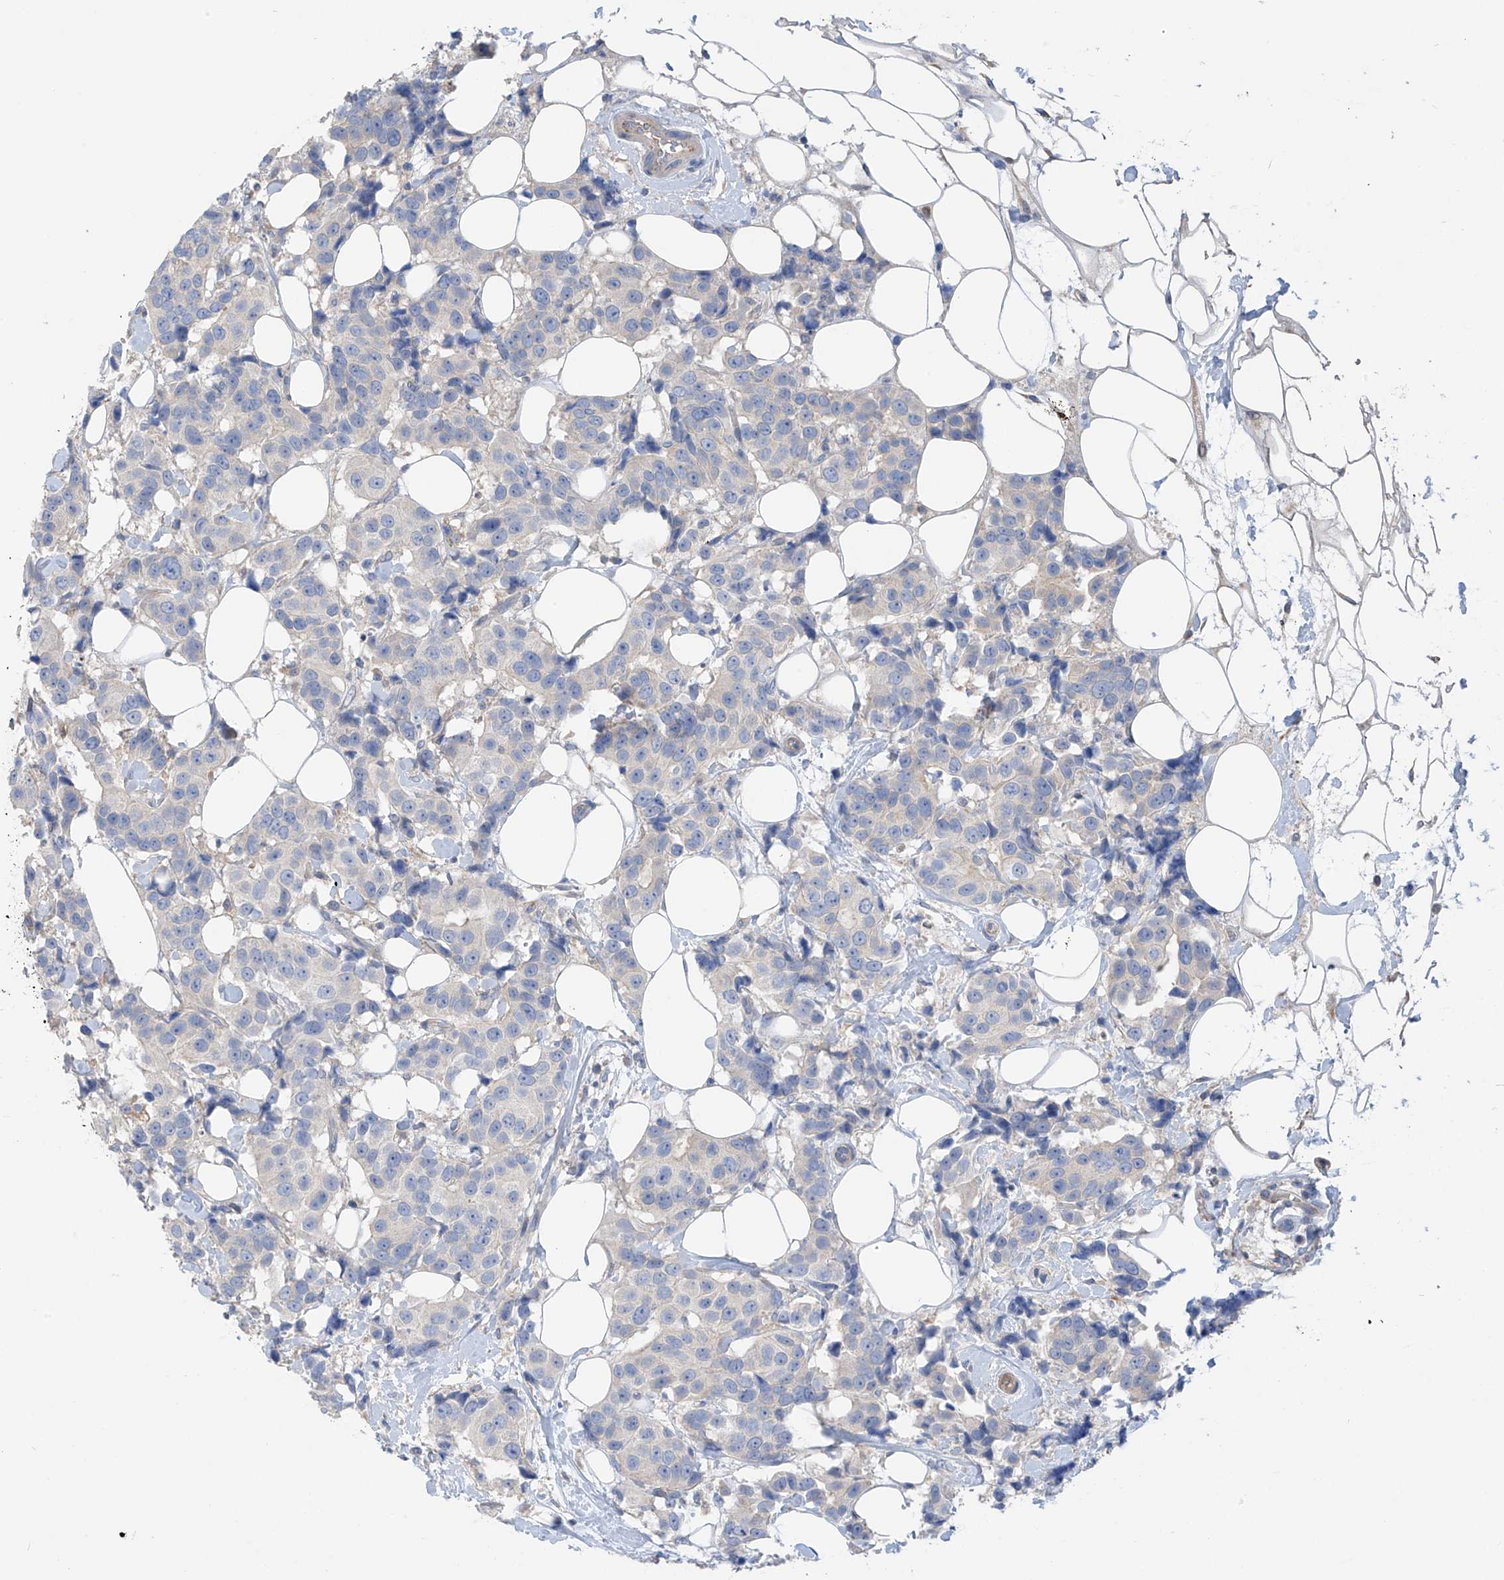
{"staining": {"intensity": "negative", "quantity": "none", "location": "none"}, "tissue": "breast cancer", "cell_type": "Tumor cells", "image_type": "cancer", "snomed": [{"axis": "morphology", "description": "Normal tissue, NOS"}, {"axis": "morphology", "description": "Duct carcinoma"}, {"axis": "topography", "description": "Breast"}], "caption": "Infiltrating ductal carcinoma (breast) stained for a protein using immunohistochemistry reveals no positivity tumor cells.", "gene": "PHACTR4", "patient": {"sex": "female", "age": 39}}